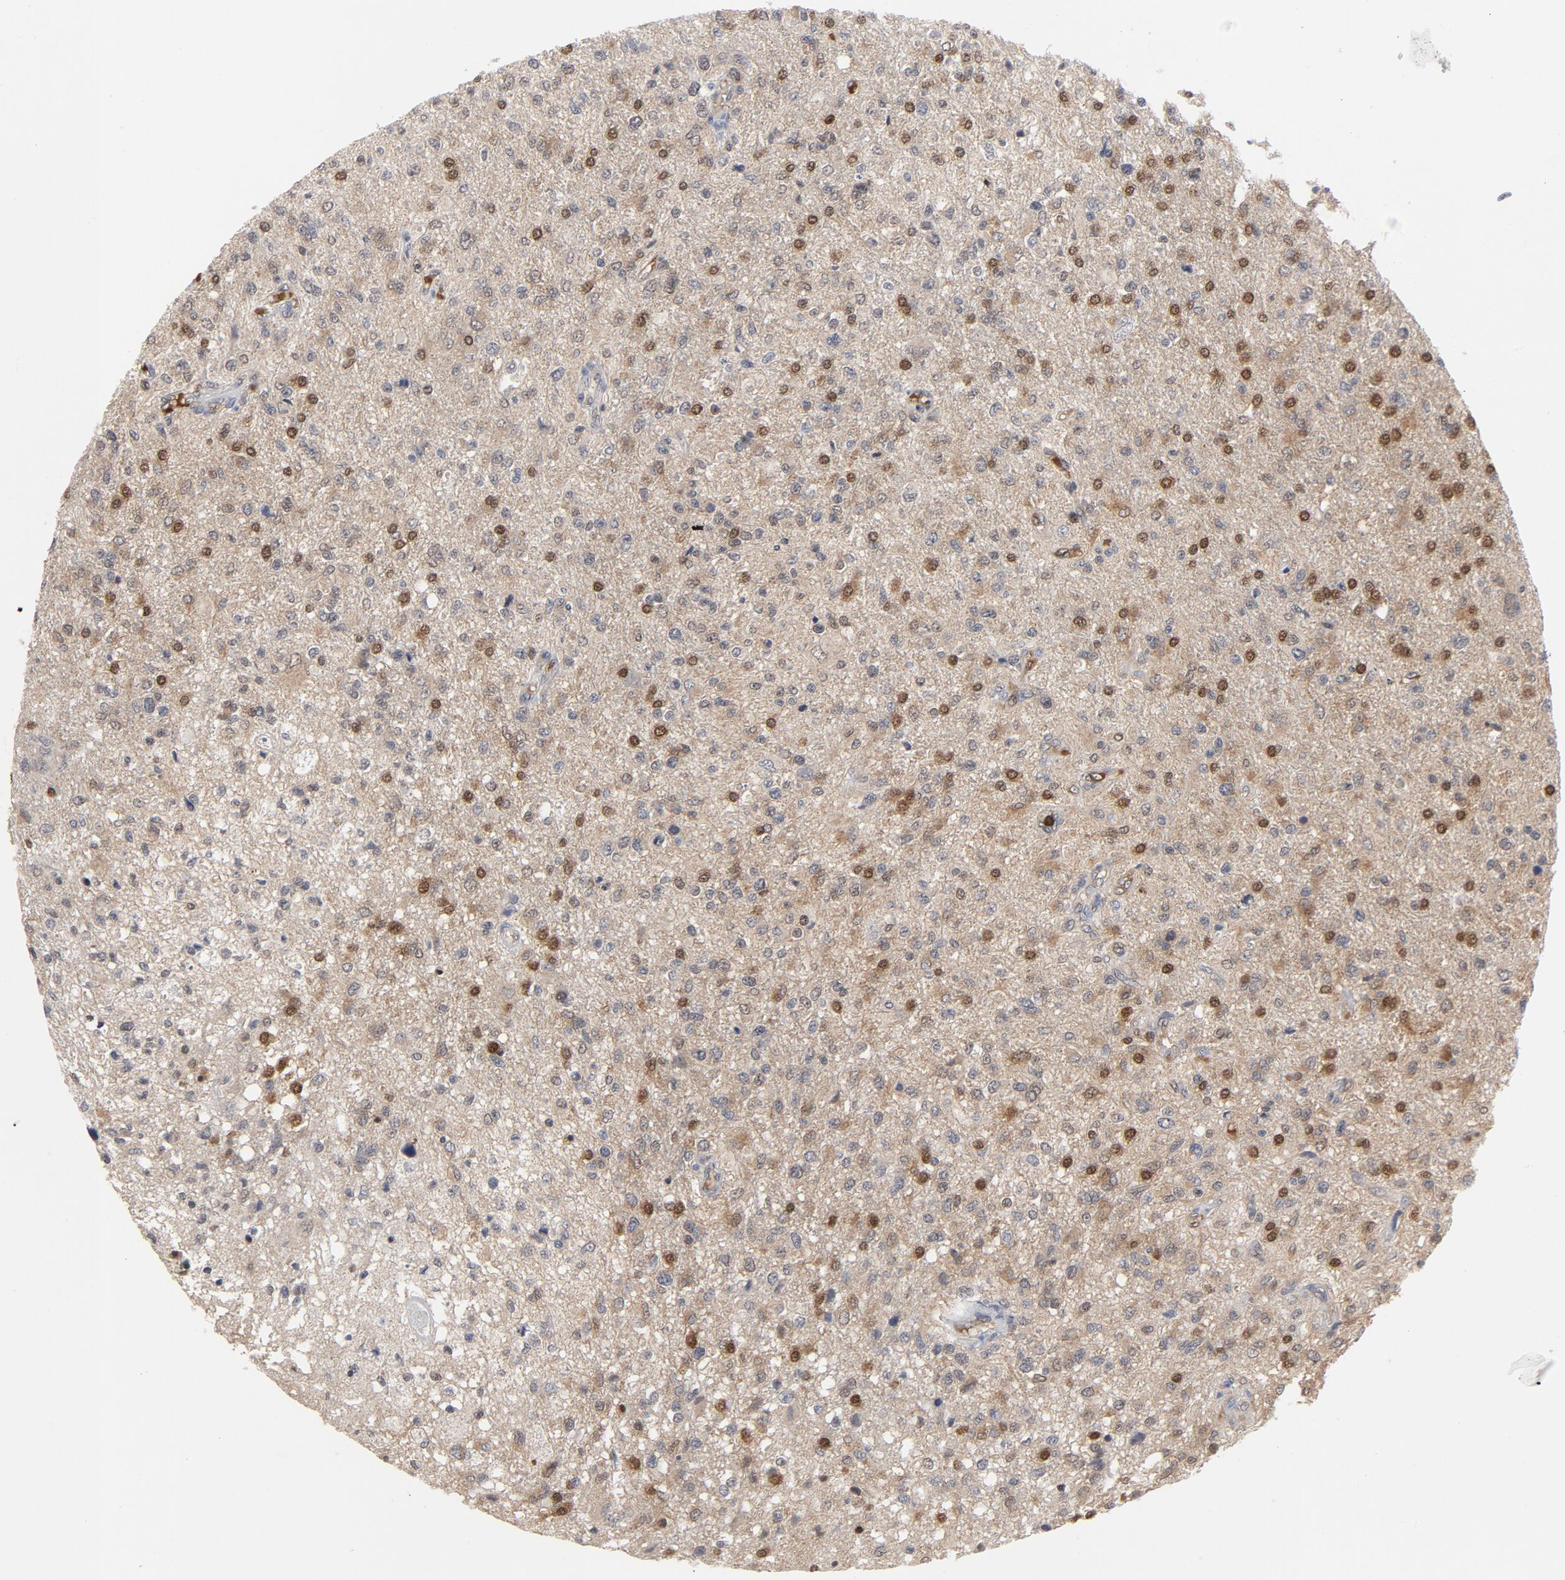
{"staining": {"intensity": "moderate", "quantity": "25%-75%", "location": "cytoplasmic/membranous,nuclear"}, "tissue": "glioma", "cell_type": "Tumor cells", "image_type": "cancer", "snomed": [{"axis": "morphology", "description": "Glioma, malignant, High grade"}, {"axis": "topography", "description": "Cerebral cortex"}], "caption": "Immunohistochemical staining of human glioma exhibits medium levels of moderate cytoplasmic/membranous and nuclear positivity in about 25%-75% of tumor cells.", "gene": "PRDX1", "patient": {"sex": "male", "age": 76}}